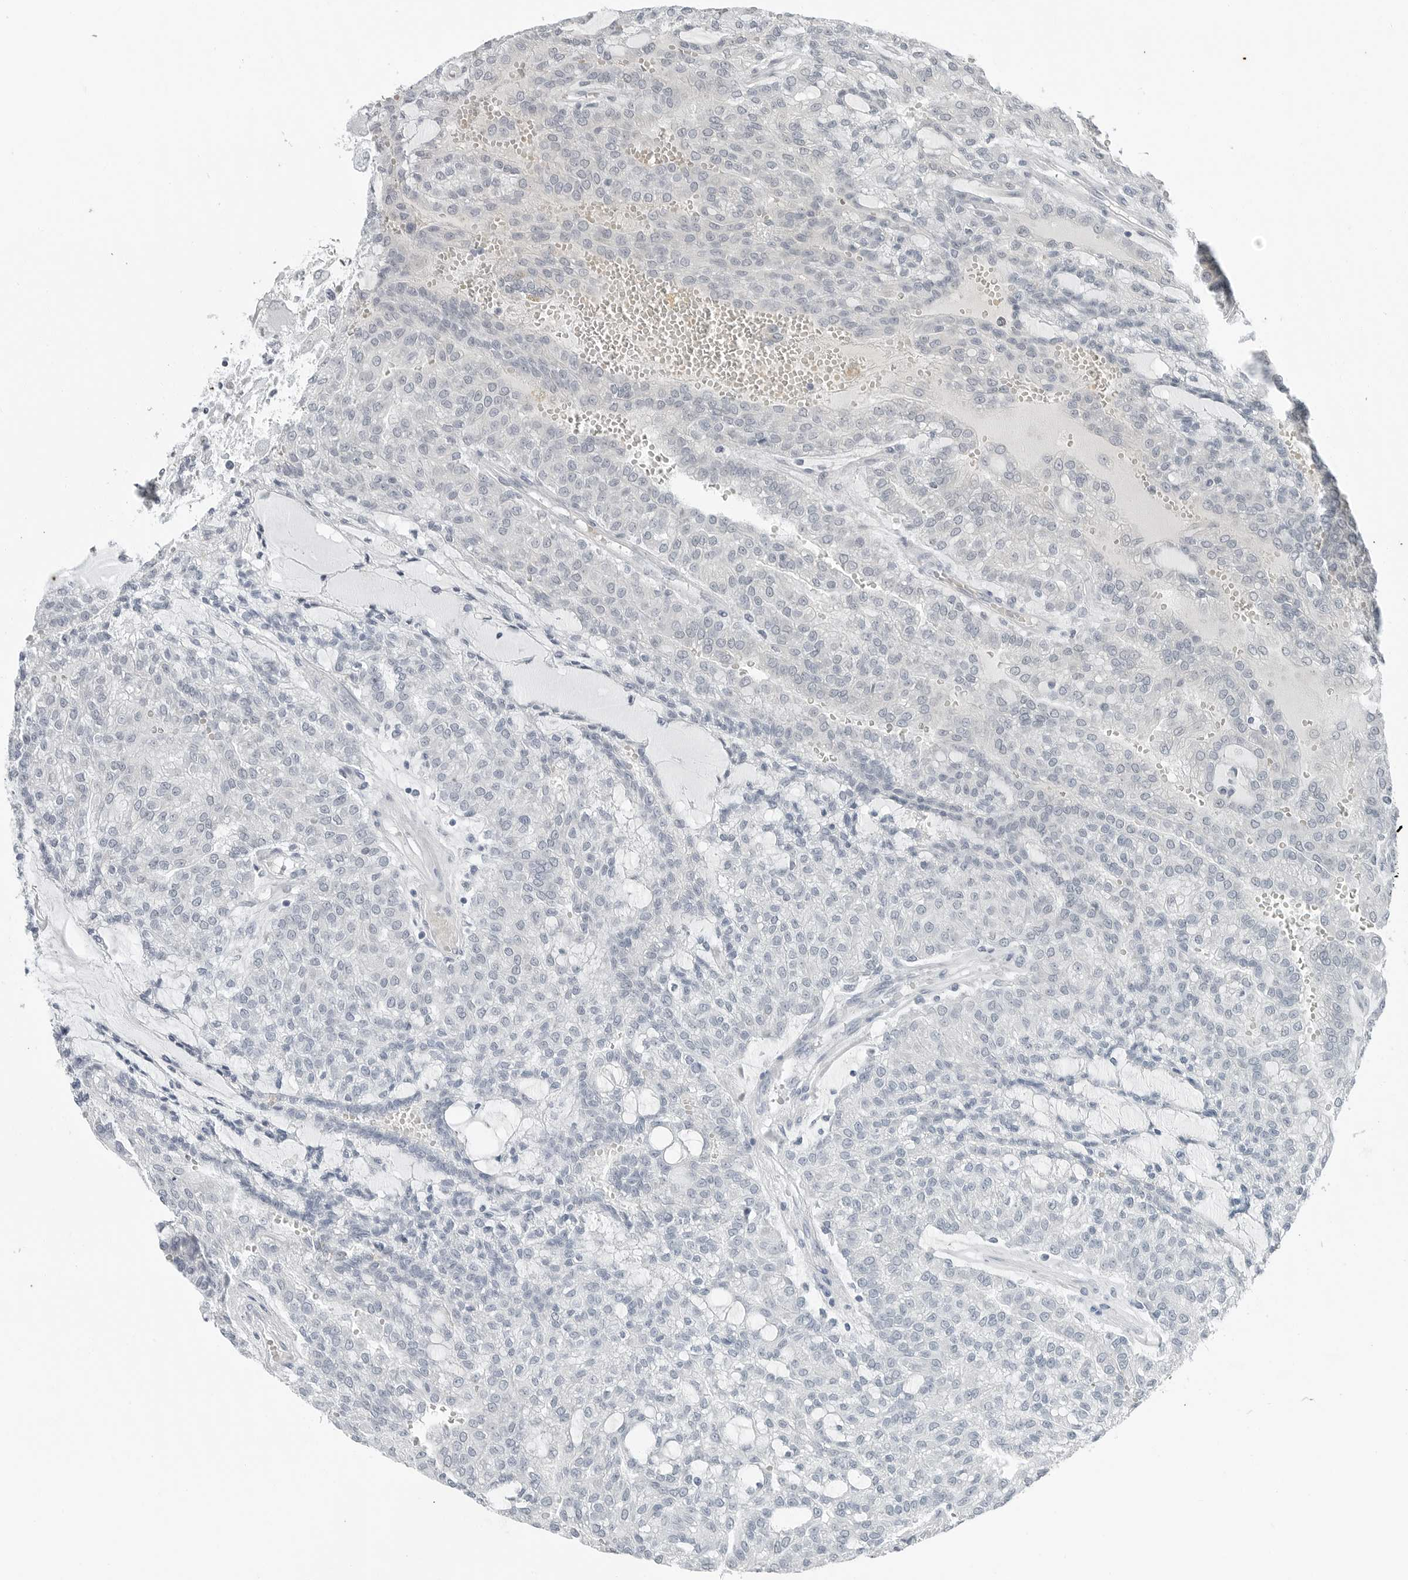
{"staining": {"intensity": "negative", "quantity": "none", "location": "none"}, "tissue": "renal cancer", "cell_type": "Tumor cells", "image_type": "cancer", "snomed": [{"axis": "morphology", "description": "Adenocarcinoma, NOS"}, {"axis": "topography", "description": "Kidney"}], "caption": "A histopathology image of human renal adenocarcinoma is negative for staining in tumor cells. The staining is performed using DAB brown chromogen with nuclei counter-stained in using hematoxylin.", "gene": "FCRLB", "patient": {"sex": "male", "age": 63}}